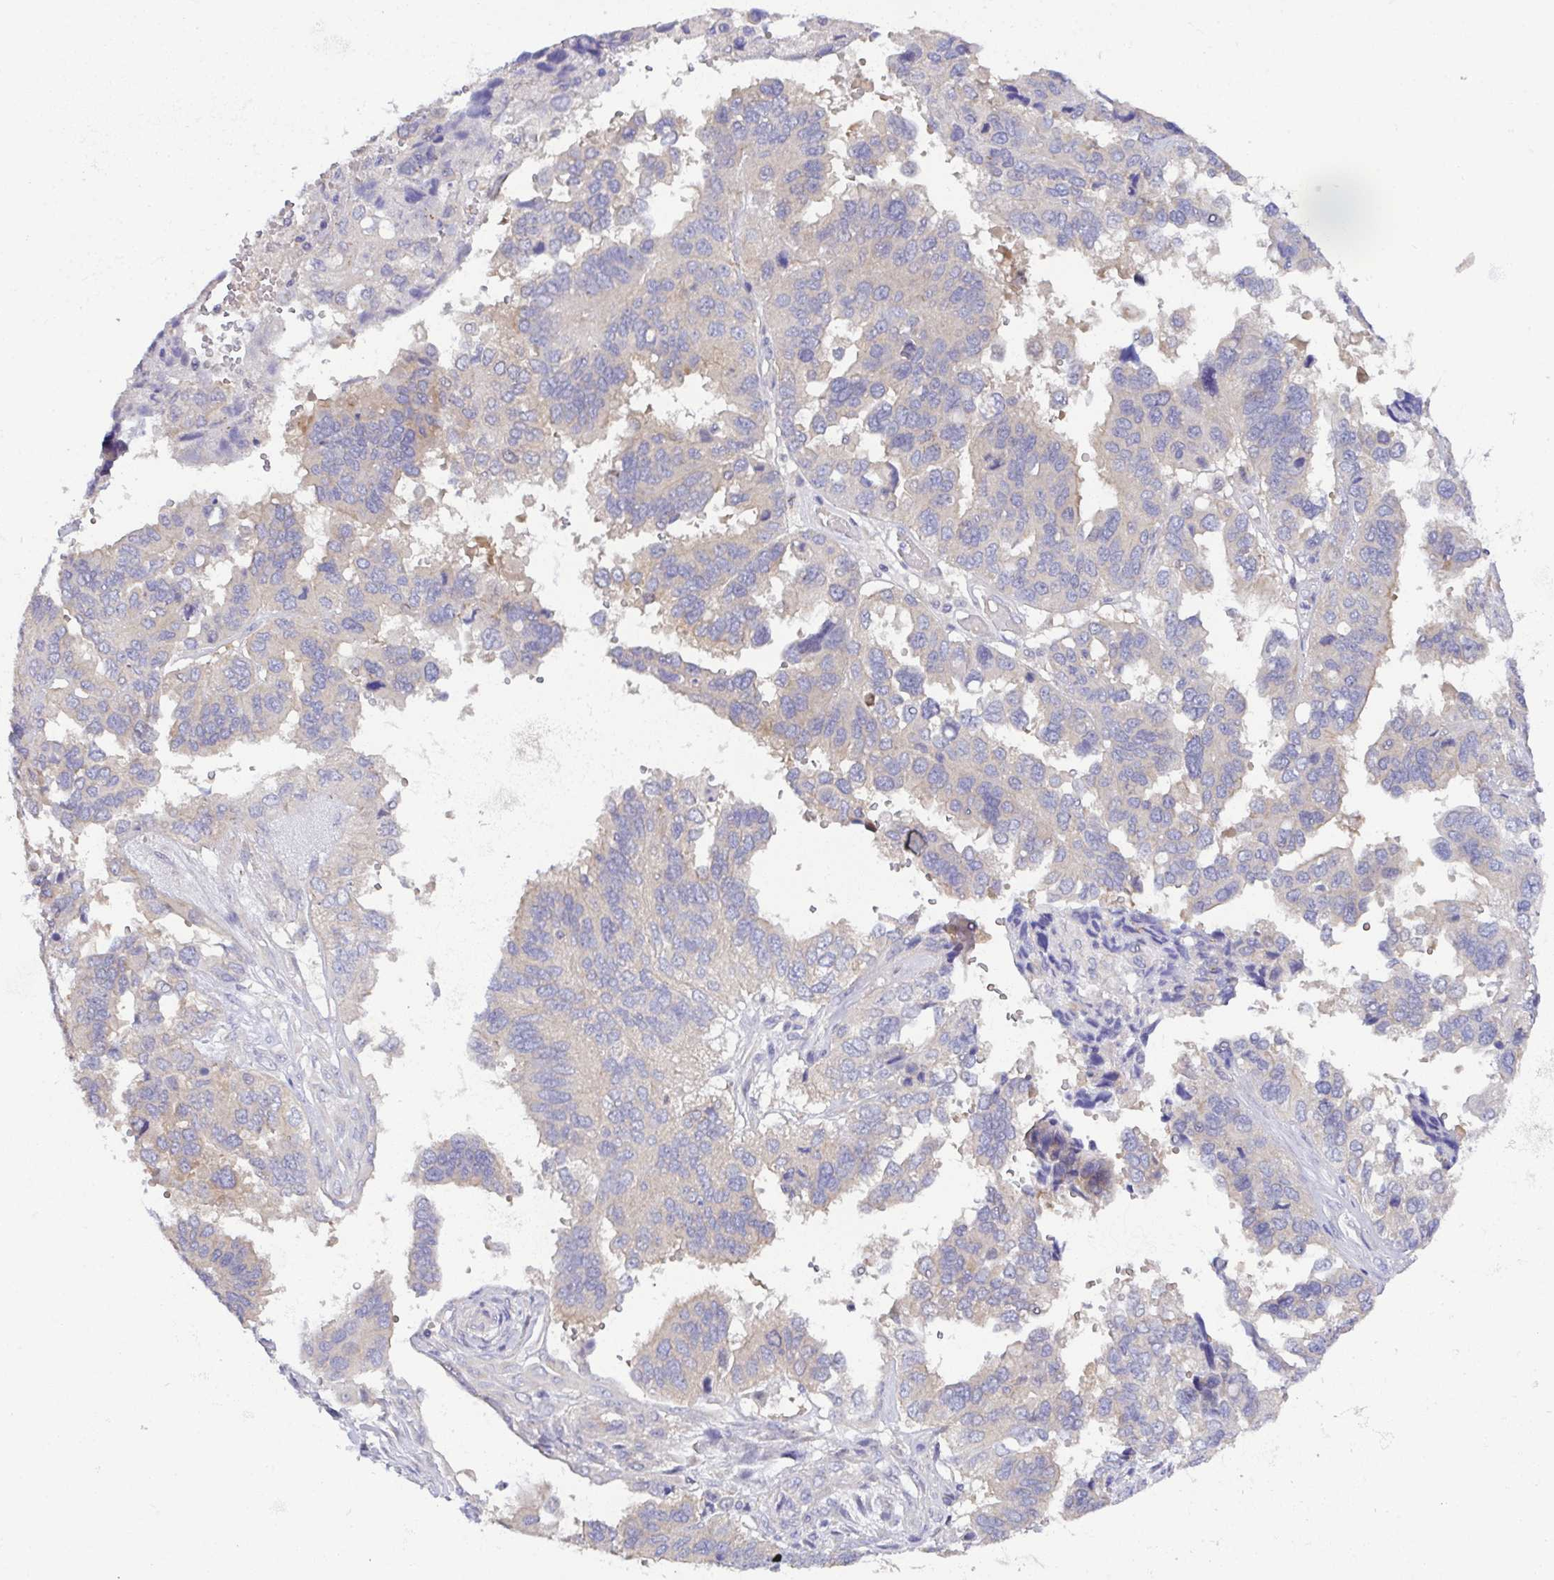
{"staining": {"intensity": "negative", "quantity": "none", "location": "none"}, "tissue": "ovarian cancer", "cell_type": "Tumor cells", "image_type": "cancer", "snomed": [{"axis": "morphology", "description": "Cystadenocarcinoma, serous, NOS"}, {"axis": "topography", "description": "Ovary"}], "caption": "High magnification brightfield microscopy of ovarian cancer stained with DAB (3,3'-diaminobenzidine) (brown) and counterstained with hematoxylin (blue): tumor cells show no significant staining.", "gene": "CFAP97D1", "patient": {"sex": "female", "age": 79}}